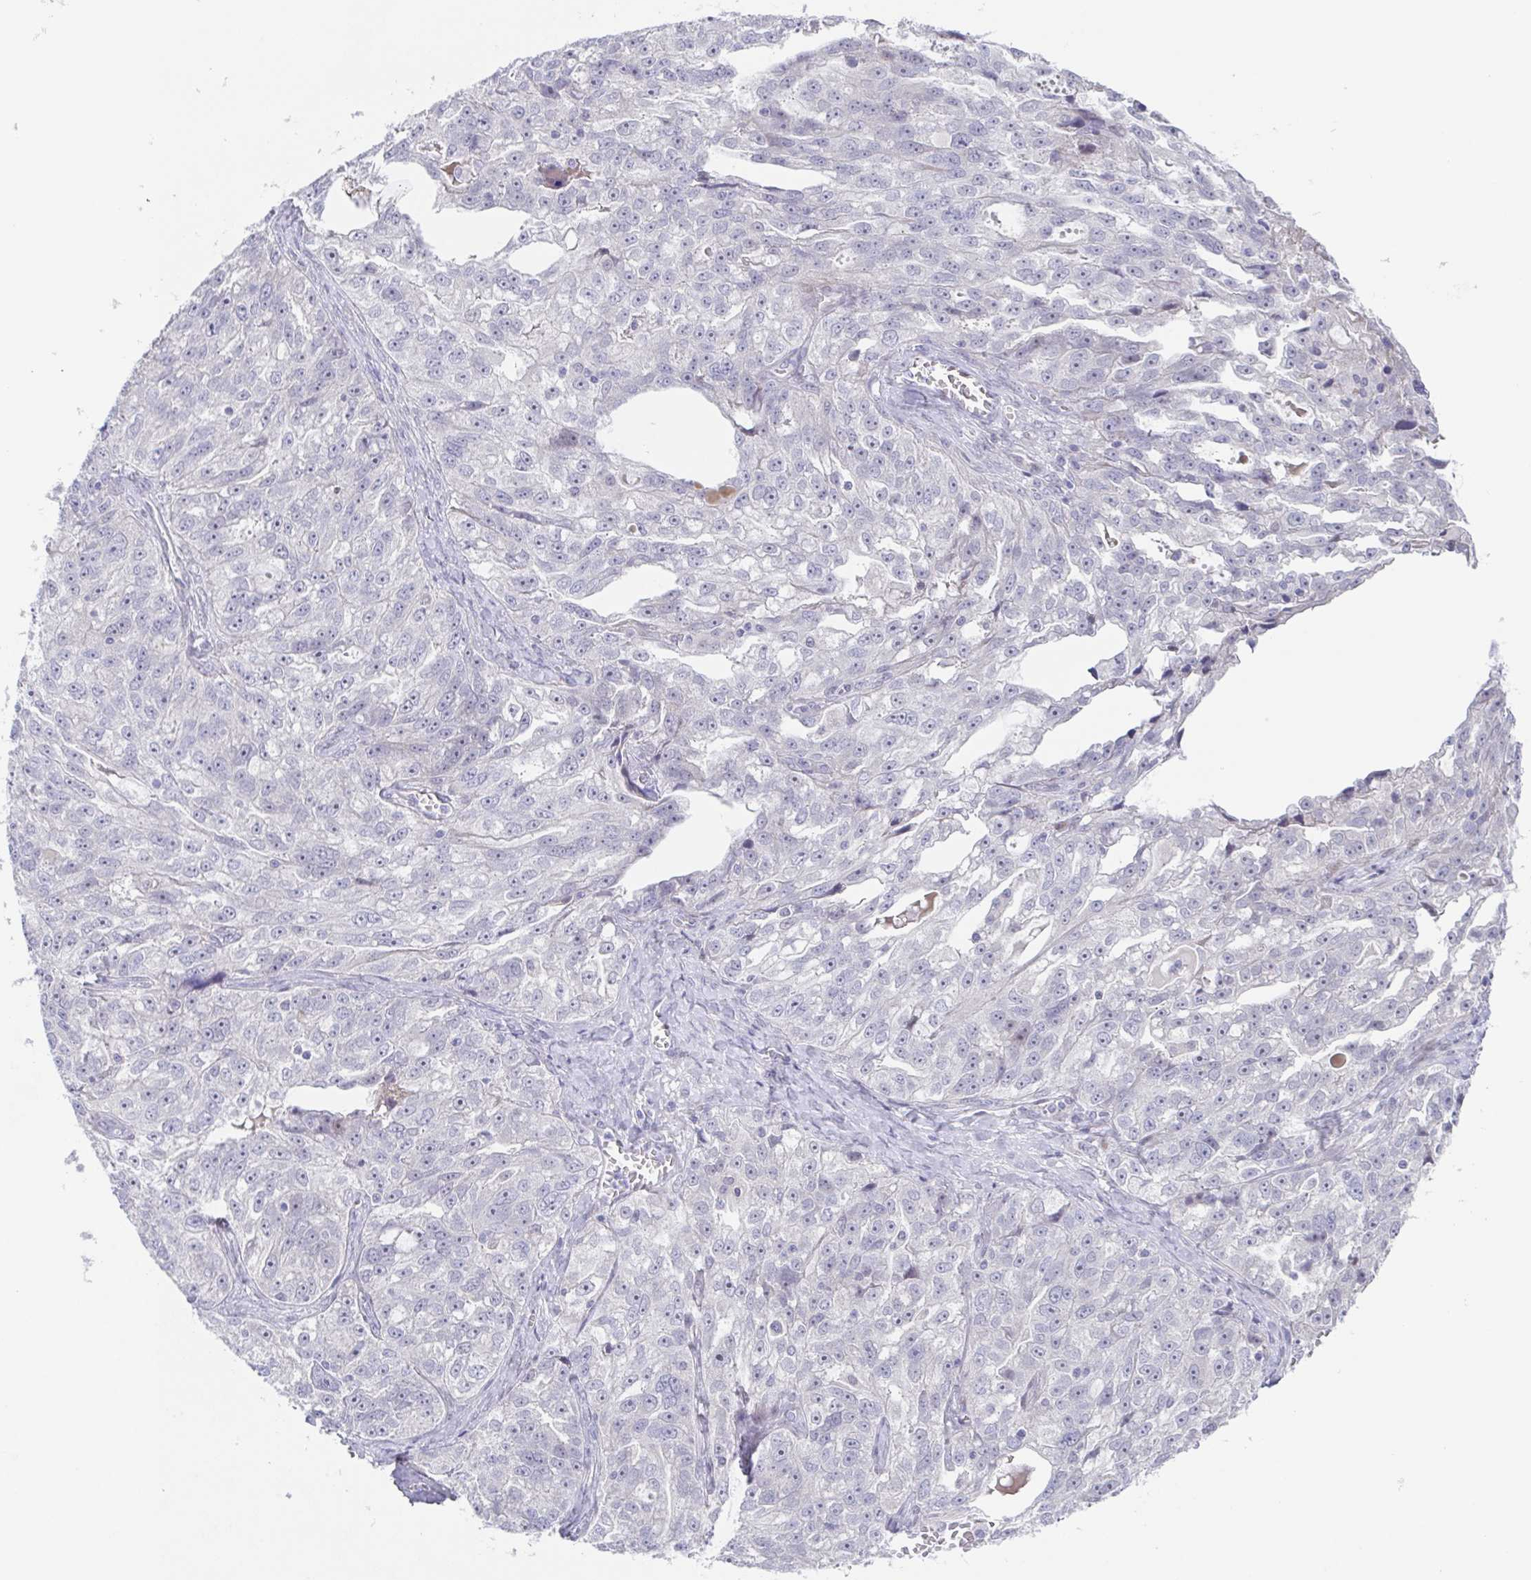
{"staining": {"intensity": "negative", "quantity": "none", "location": "none"}, "tissue": "ovarian cancer", "cell_type": "Tumor cells", "image_type": "cancer", "snomed": [{"axis": "morphology", "description": "Cystadenocarcinoma, serous, NOS"}, {"axis": "topography", "description": "Ovary"}], "caption": "There is no significant staining in tumor cells of ovarian cancer.", "gene": "POU2F3", "patient": {"sex": "female", "age": 51}}